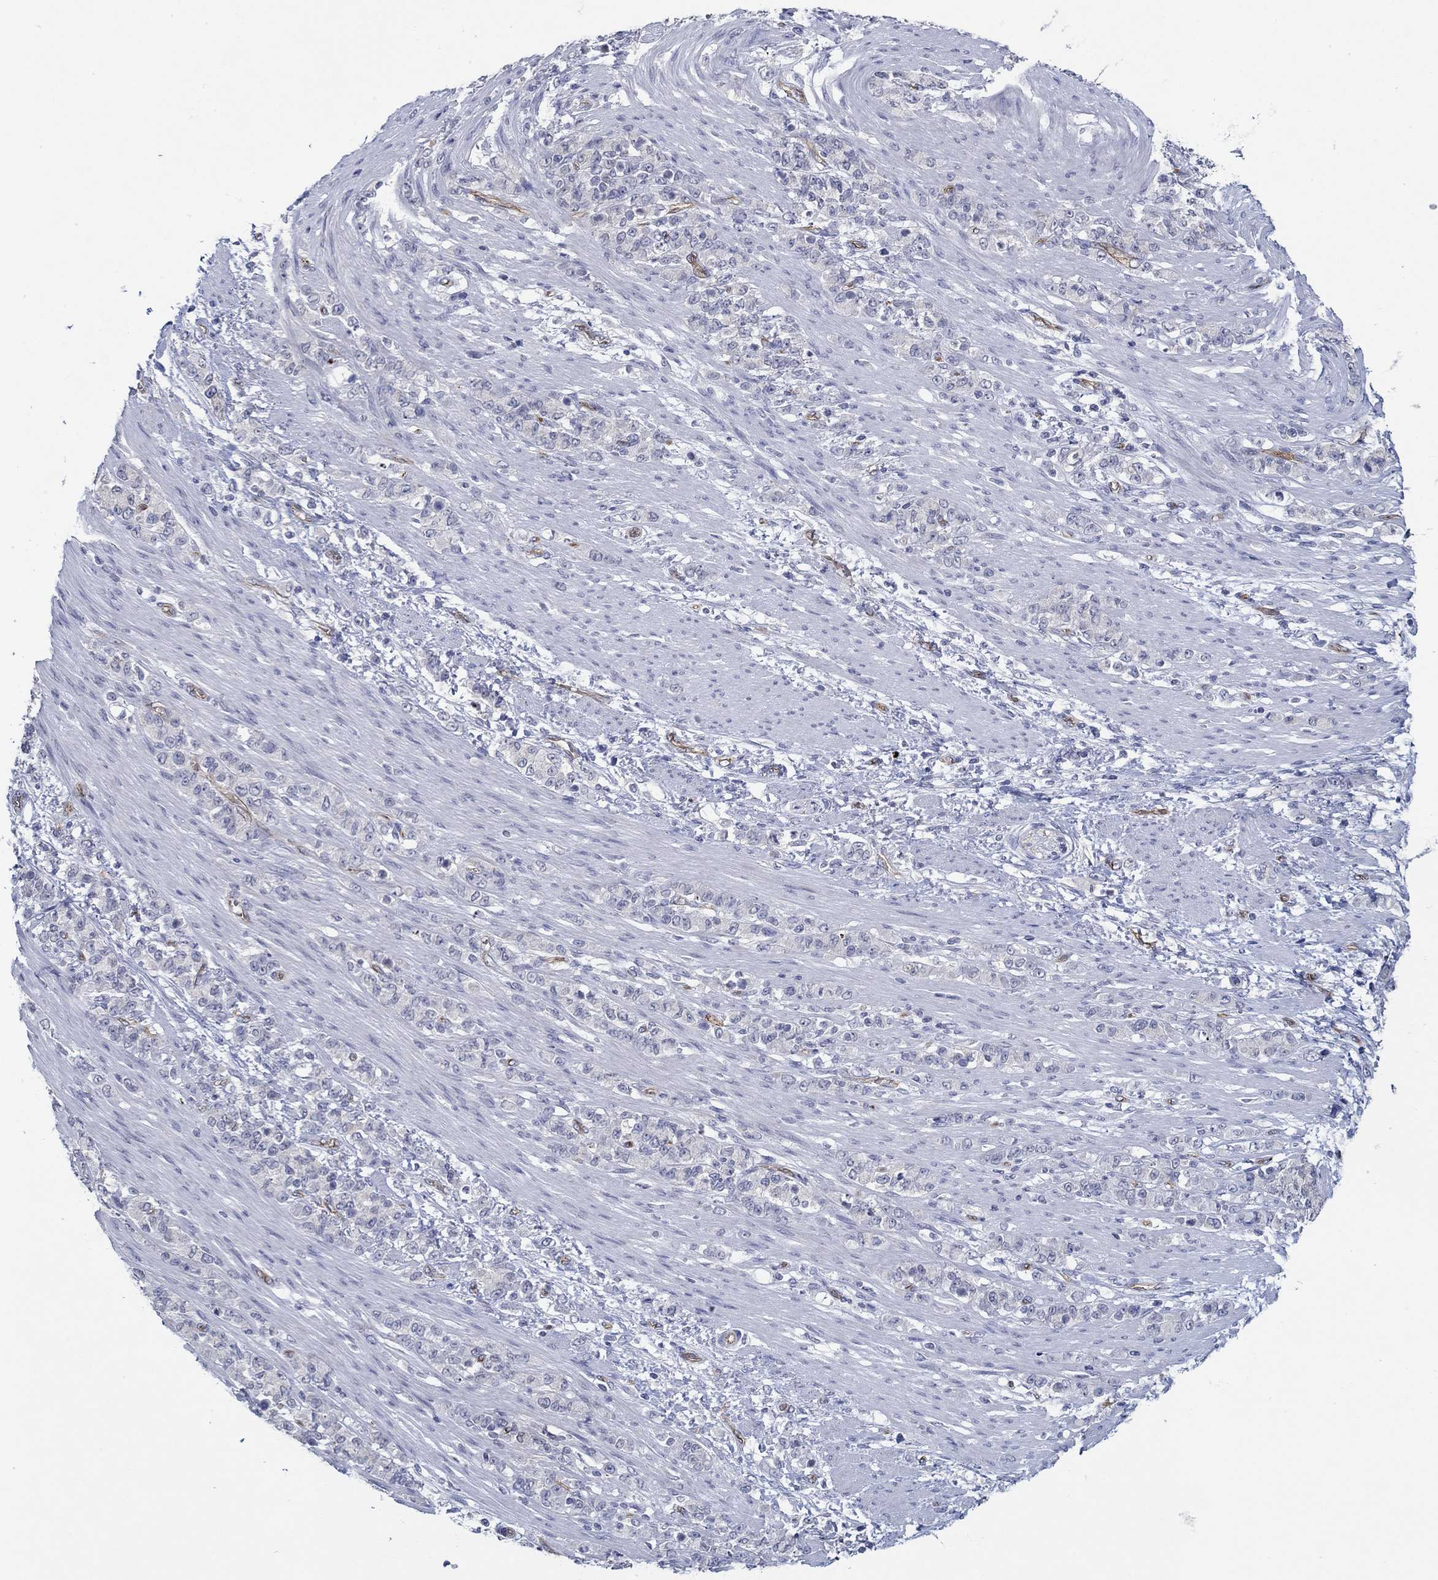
{"staining": {"intensity": "negative", "quantity": "none", "location": "none"}, "tissue": "stomach cancer", "cell_type": "Tumor cells", "image_type": "cancer", "snomed": [{"axis": "morphology", "description": "Normal tissue, NOS"}, {"axis": "morphology", "description": "Adenocarcinoma, NOS"}, {"axis": "topography", "description": "Stomach"}], "caption": "Immunohistochemical staining of stomach adenocarcinoma reveals no significant expression in tumor cells. The staining is performed using DAB brown chromogen with nuclei counter-stained in using hematoxylin.", "gene": "GJA5", "patient": {"sex": "female", "age": 79}}